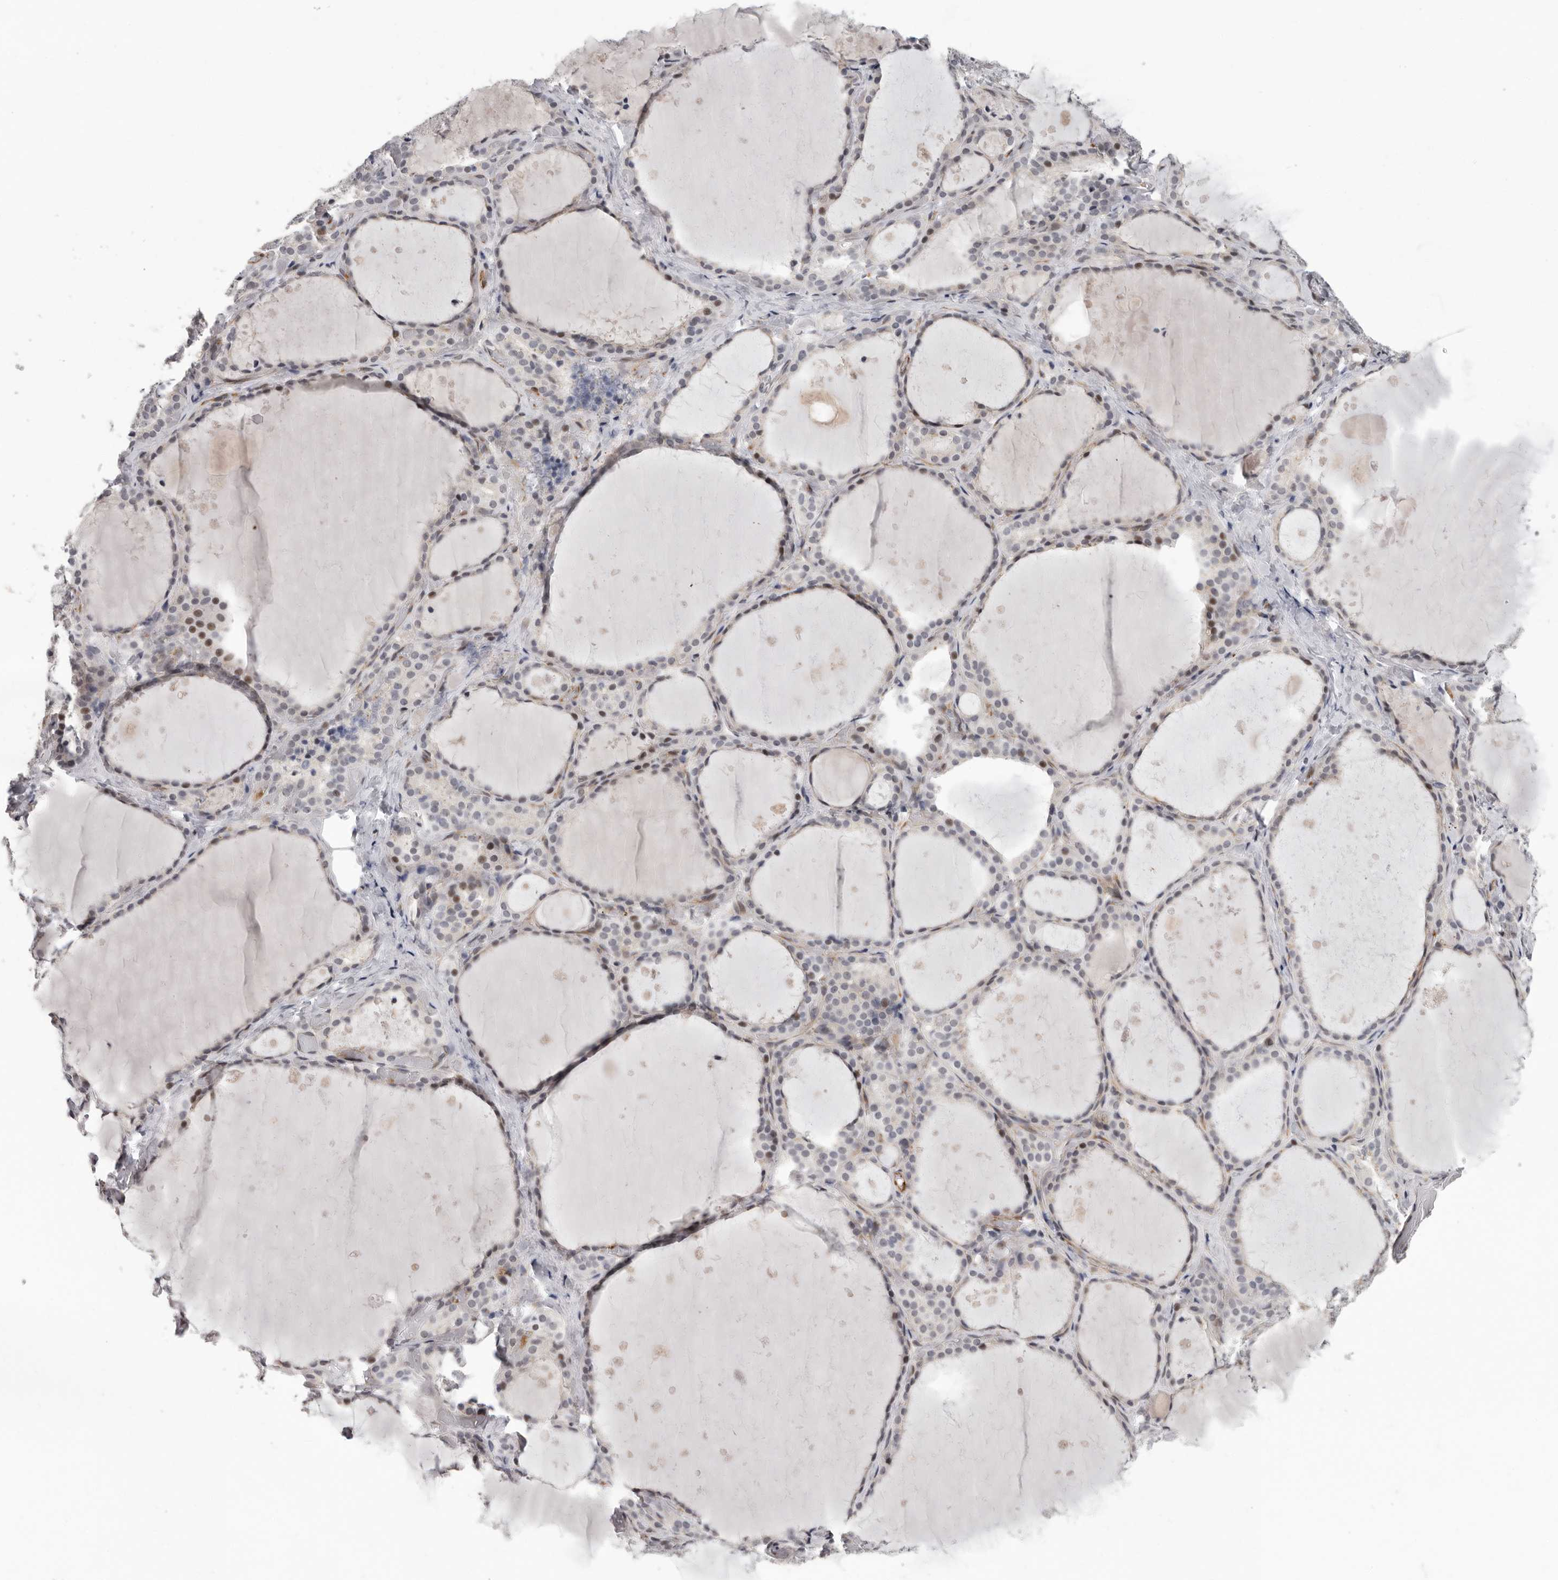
{"staining": {"intensity": "weak", "quantity": "<25%", "location": "nuclear"}, "tissue": "thyroid gland", "cell_type": "Glandular cells", "image_type": "normal", "snomed": [{"axis": "morphology", "description": "Normal tissue, NOS"}, {"axis": "topography", "description": "Thyroid gland"}], "caption": "Glandular cells are negative for protein expression in unremarkable human thyroid gland. (DAB (3,3'-diaminobenzidine) immunohistochemistry visualized using brightfield microscopy, high magnification).", "gene": "RALGPS2", "patient": {"sex": "female", "age": 44}}